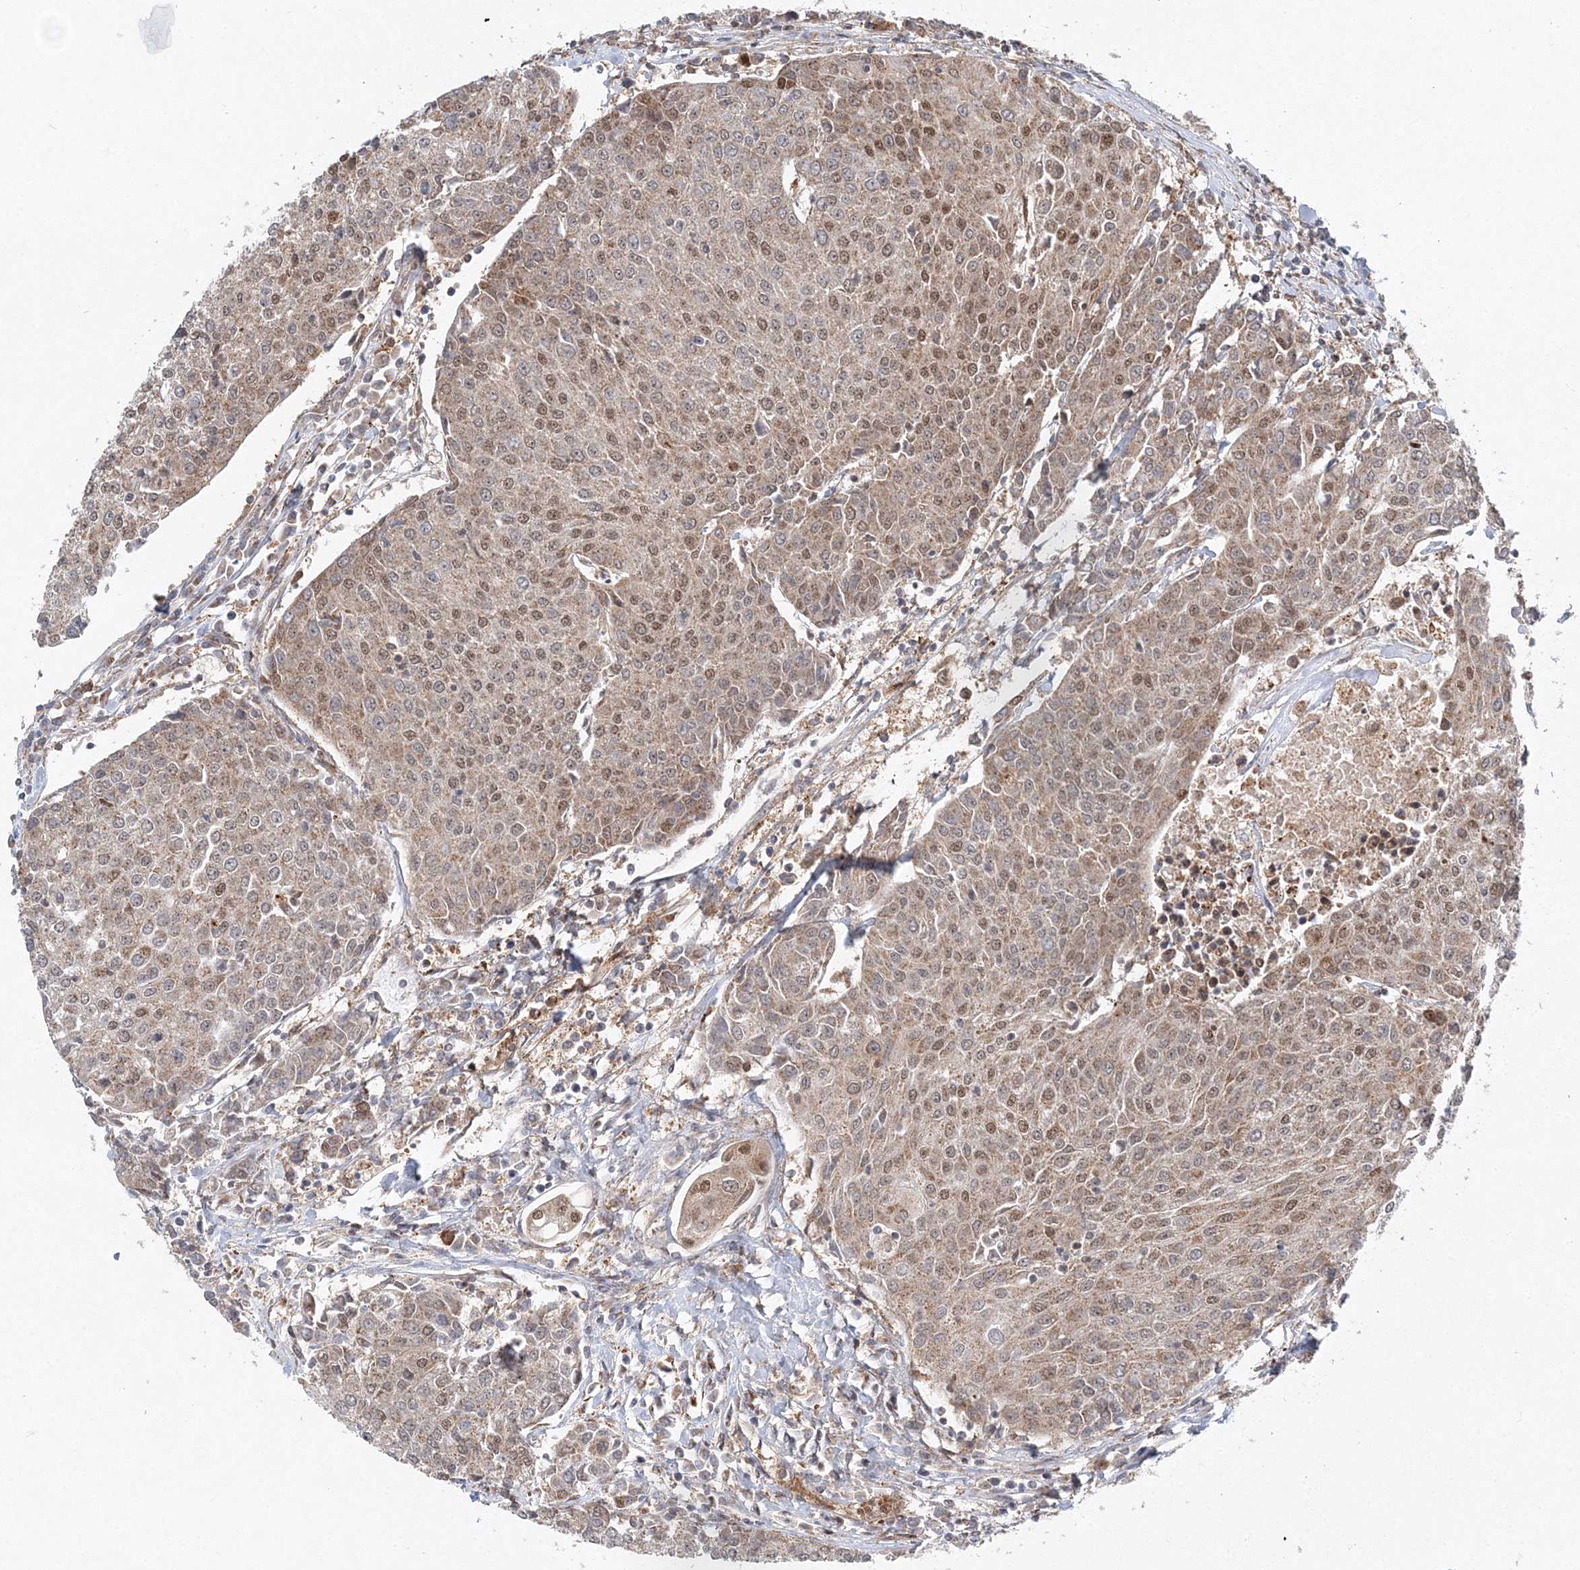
{"staining": {"intensity": "moderate", "quantity": ">75%", "location": "cytoplasmic/membranous,nuclear"}, "tissue": "urothelial cancer", "cell_type": "Tumor cells", "image_type": "cancer", "snomed": [{"axis": "morphology", "description": "Urothelial carcinoma, High grade"}, {"axis": "topography", "description": "Urinary bladder"}], "caption": "This image demonstrates urothelial carcinoma (high-grade) stained with immunohistochemistry to label a protein in brown. The cytoplasmic/membranous and nuclear of tumor cells show moderate positivity for the protein. Nuclei are counter-stained blue.", "gene": "RAB11FIP2", "patient": {"sex": "female", "age": 85}}